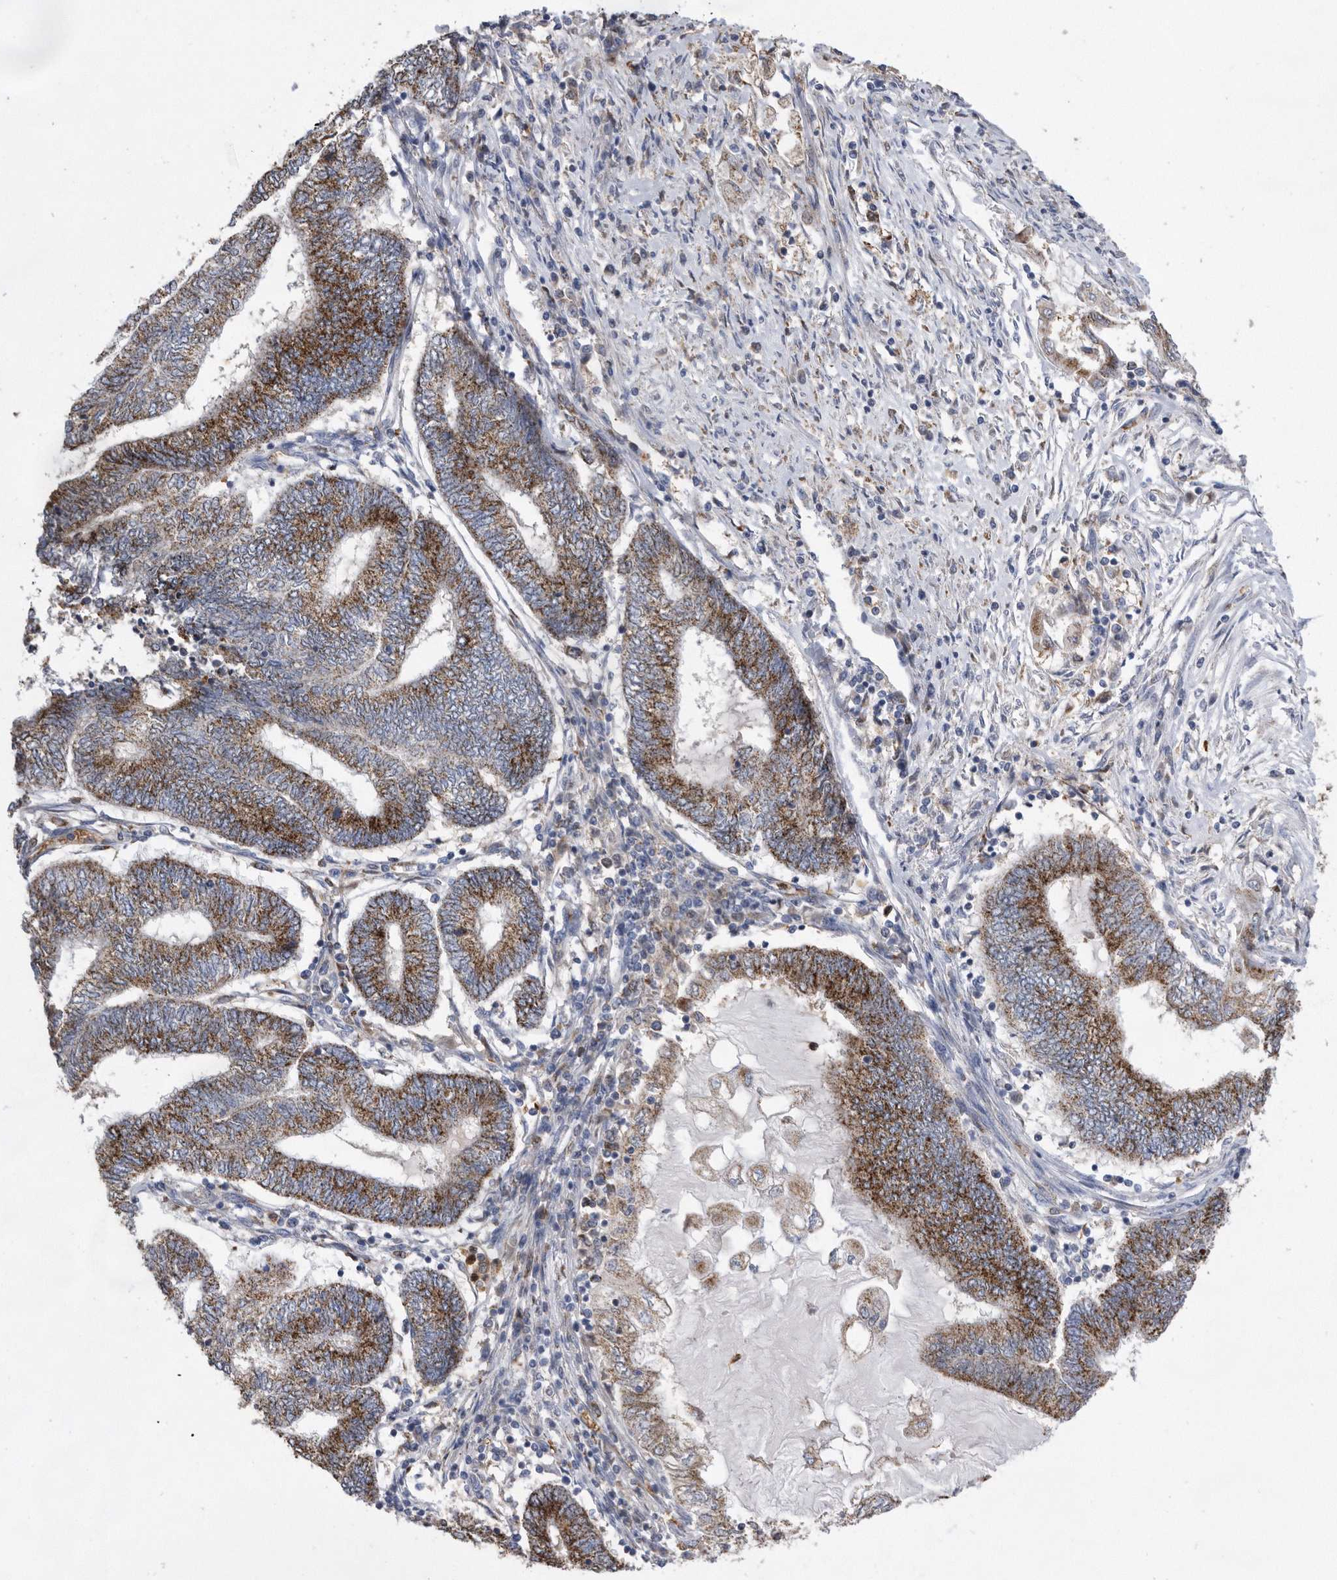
{"staining": {"intensity": "strong", "quantity": ">75%", "location": "cytoplasmic/membranous"}, "tissue": "endometrial cancer", "cell_type": "Tumor cells", "image_type": "cancer", "snomed": [{"axis": "morphology", "description": "Adenocarcinoma, NOS"}, {"axis": "topography", "description": "Uterus"}, {"axis": "topography", "description": "Endometrium"}], "caption": "This photomicrograph shows immunohistochemistry (IHC) staining of human endometrial adenocarcinoma, with high strong cytoplasmic/membranous positivity in approximately >75% of tumor cells.", "gene": "CRISPLD2", "patient": {"sex": "female", "age": 70}}